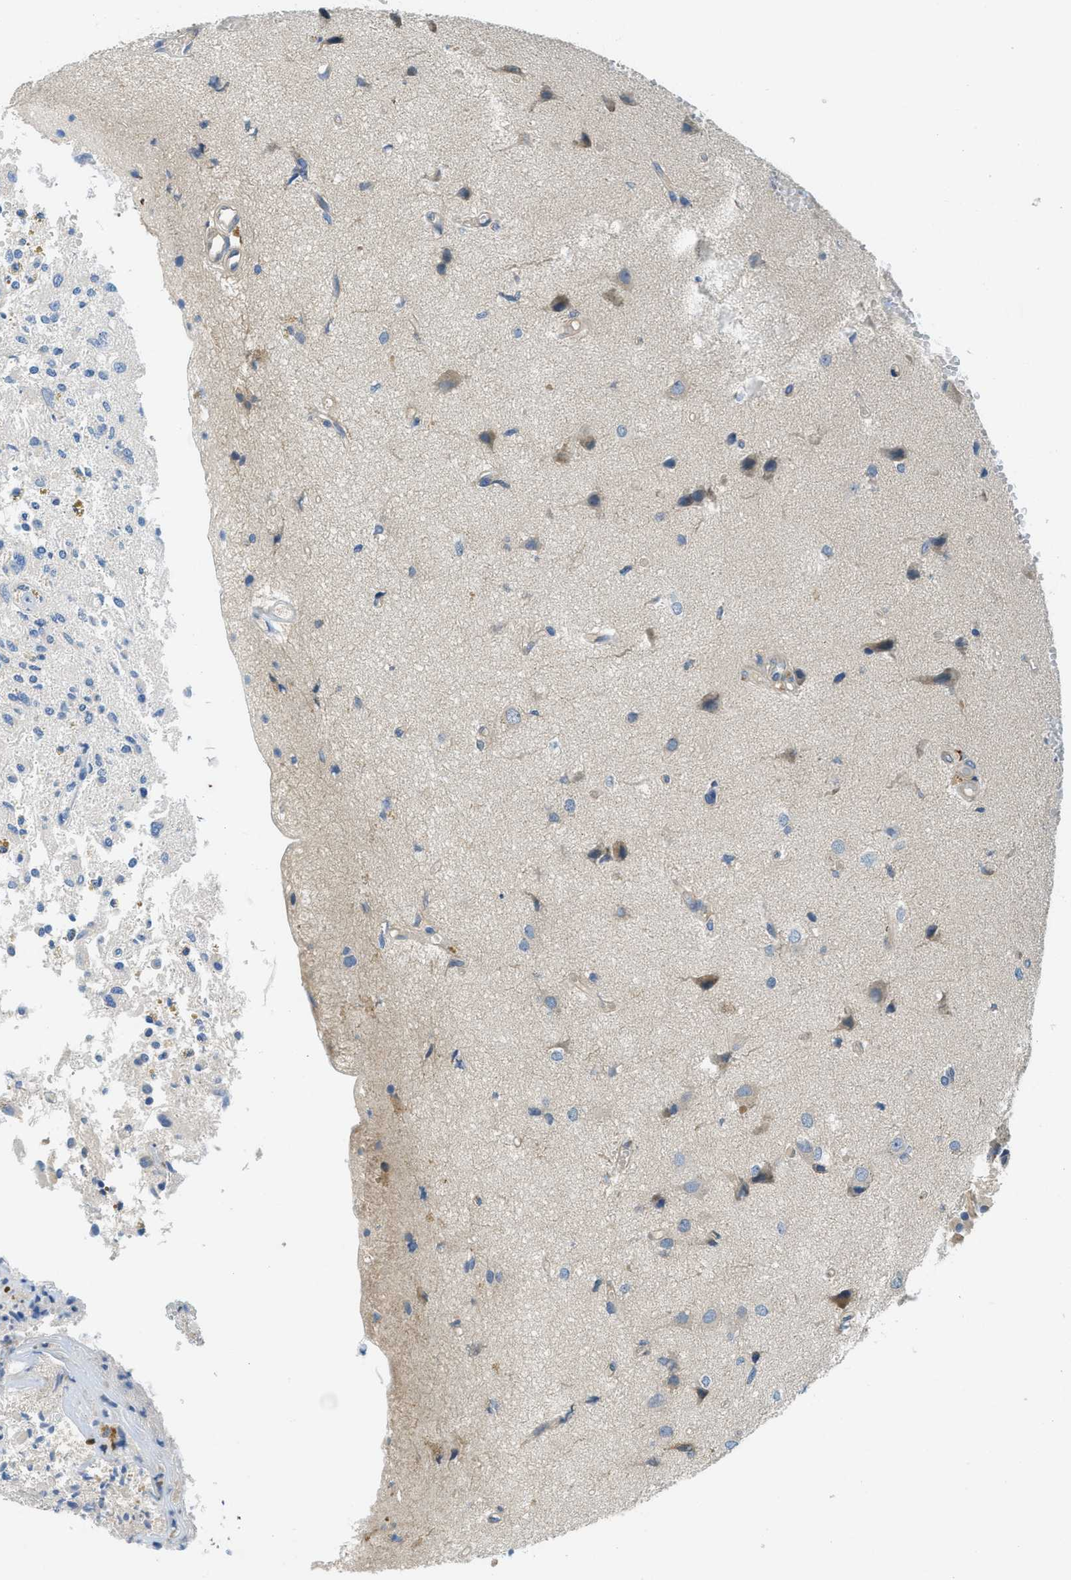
{"staining": {"intensity": "negative", "quantity": "none", "location": "none"}, "tissue": "glioma", "cell_type": "Tumor cells", "image_type": "cancer", "snomed": [{"axis": "morphology", "description": "Glioma, malignant, High grade"}, {"axis": "topography", "description": "Brain"}], "caption": "An IHC image of high-grade glioma (malignant) is shown. There is no staining in tumor cells of high-grade glioma (malignant).", "gene": "RIPK2", "patient": {"sex": "female", "age": 59}}